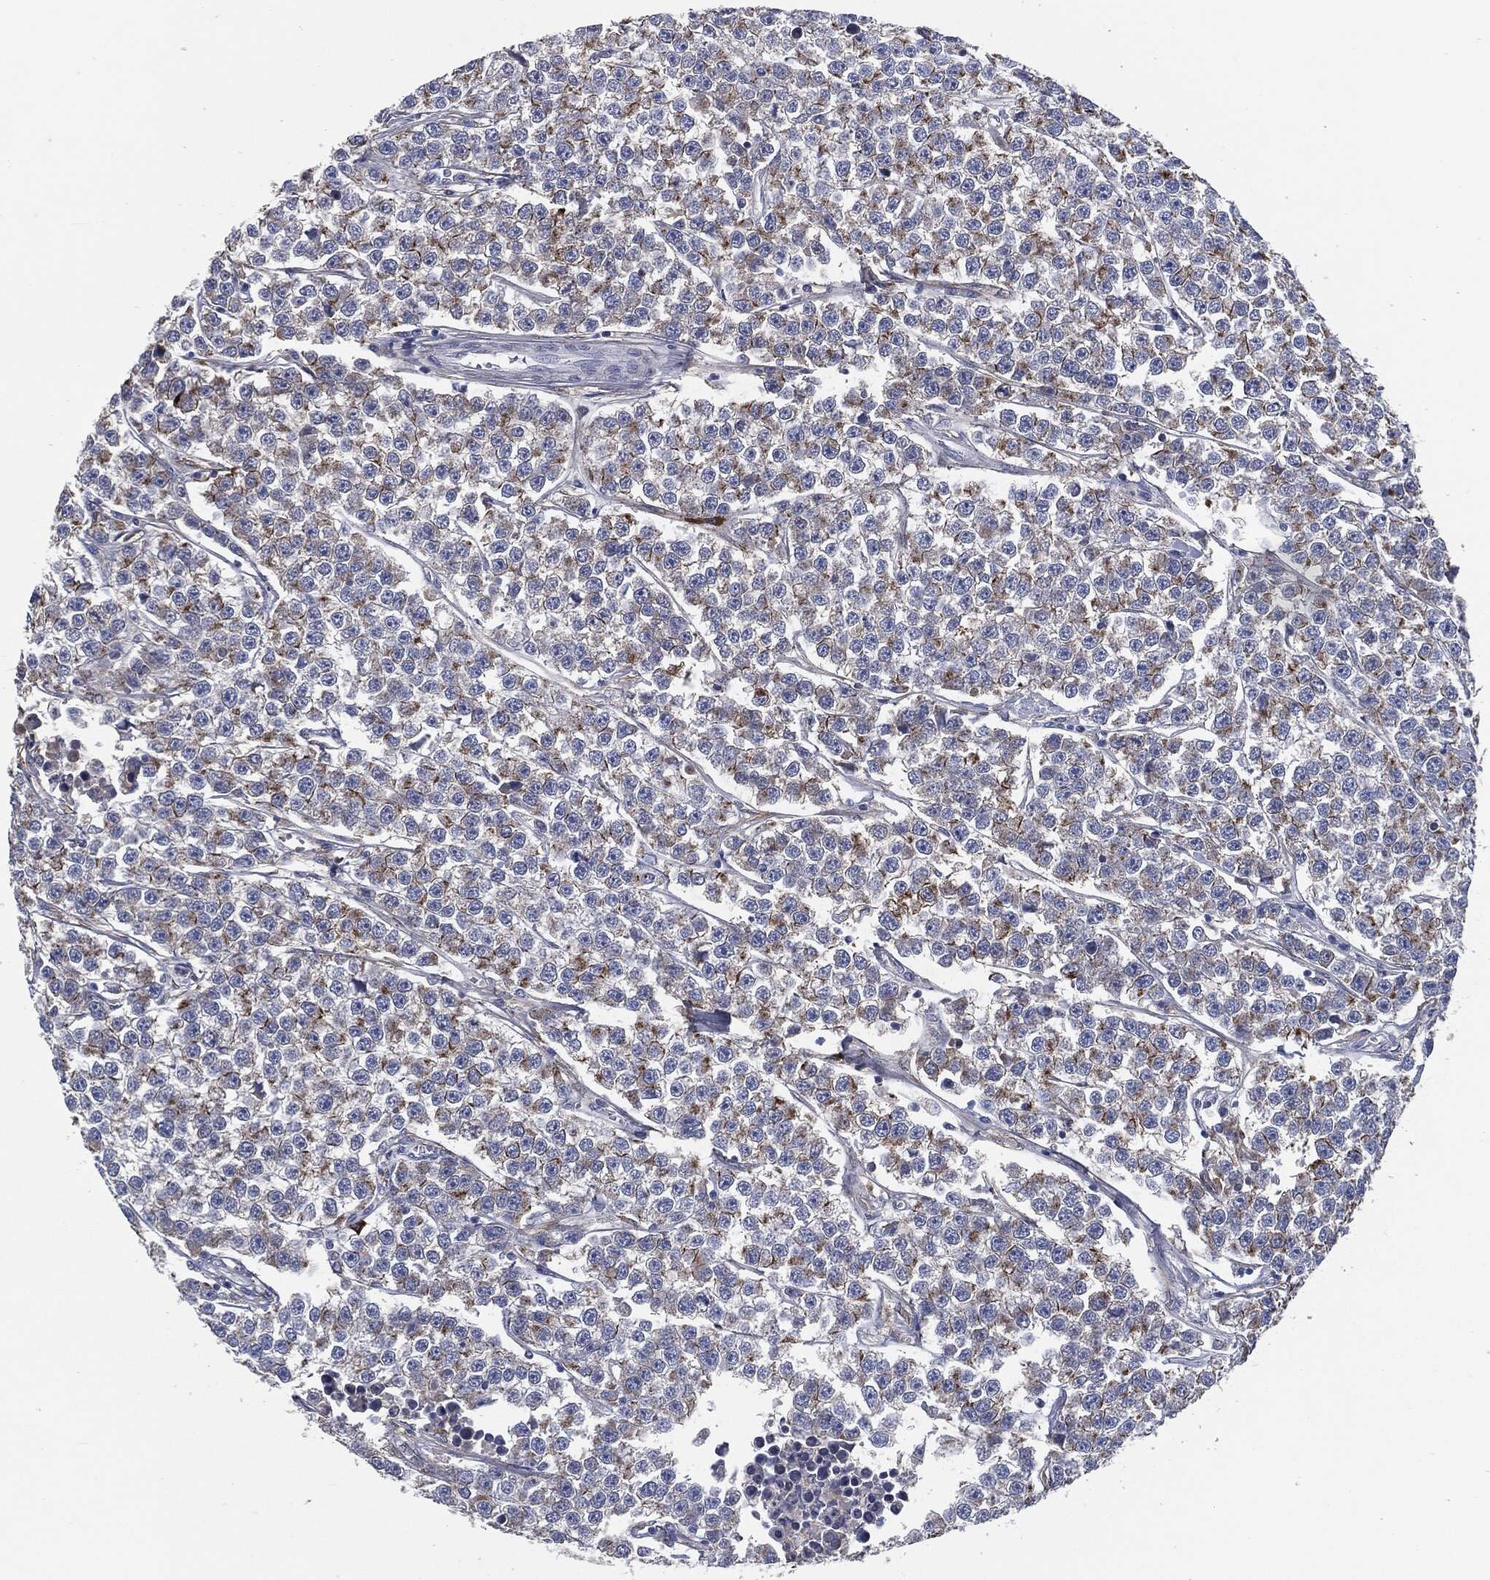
{"staining": {"intensity": "strong", "quantity": "<25%", "location": "cytoplasmic/membranous"}, "tissue": "testis cancer", "cell_type": "Tumor cells", "image_type": "cancer", "snomed": [{"axis": "morphology", "description": "Seminoma, NOS"}, {"axis": "topography", "description": "Testis"}], "caption": "The immunohistochemical stain shows strong cytoplasmic/membranous expression in tumor cells of seminoma (testis) tissue.", "gene": "SVIL", "patient": {"sex": "male", "age": 59}}